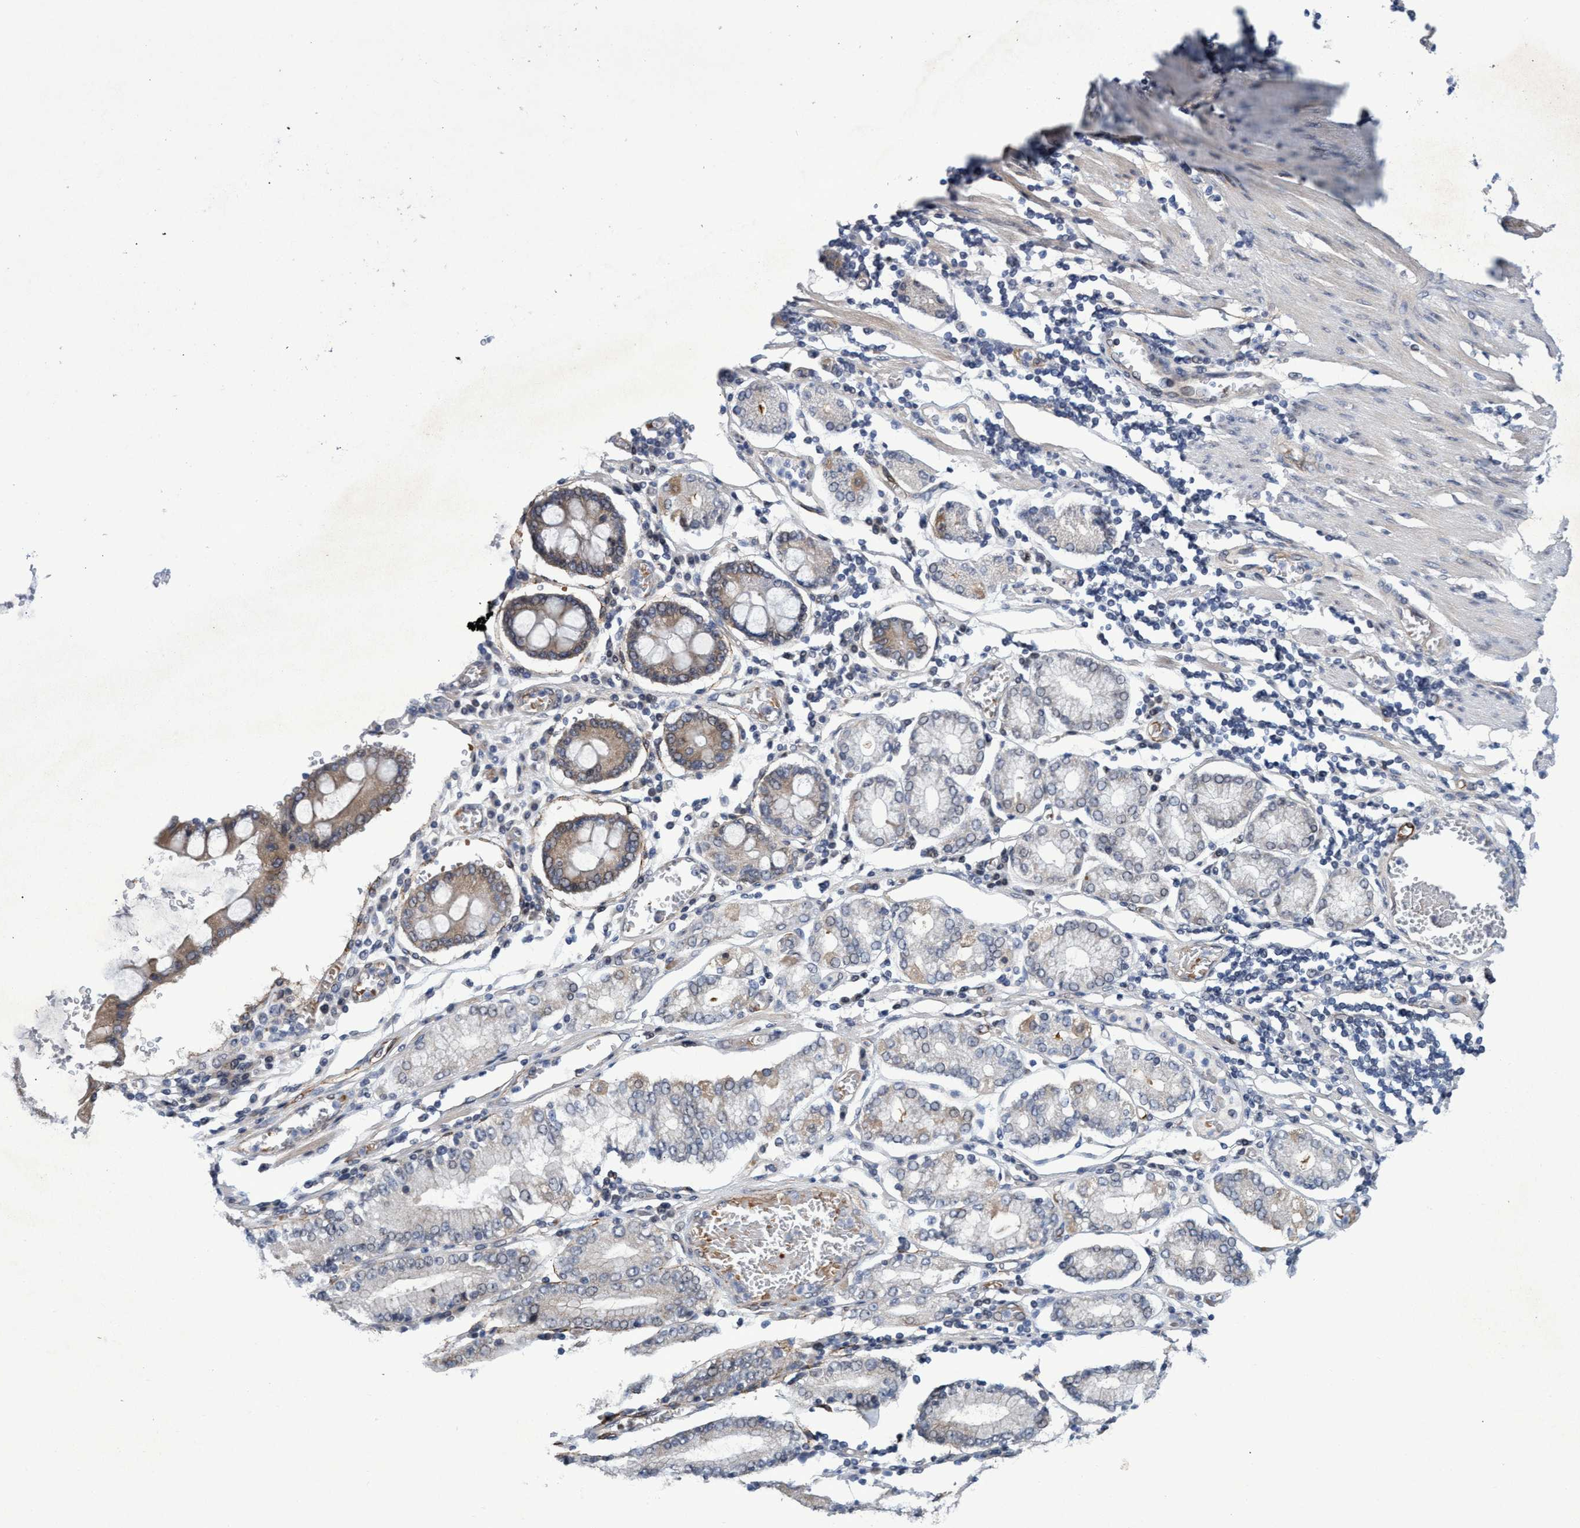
{"staining": {"intensity": "negative", "quantity": "none", "location": "none"}, "tissue": "stomach cancer", "cell_type": "Tumor cells", "image_type": "cancer", "snomed": [{"axis": "morphology", "description": "Adenocarcinoma, NOS"}, {"axis": "topography", "description": "Stomach"}], "caption": "Immunohistochemistry (IHC) histopathology image of human stomach cancer stained for a protein (brown), which demonstrates no staining in tumor cells.", "gene": "ZNF750", "patient": {"sex": "female", "age": 73}}